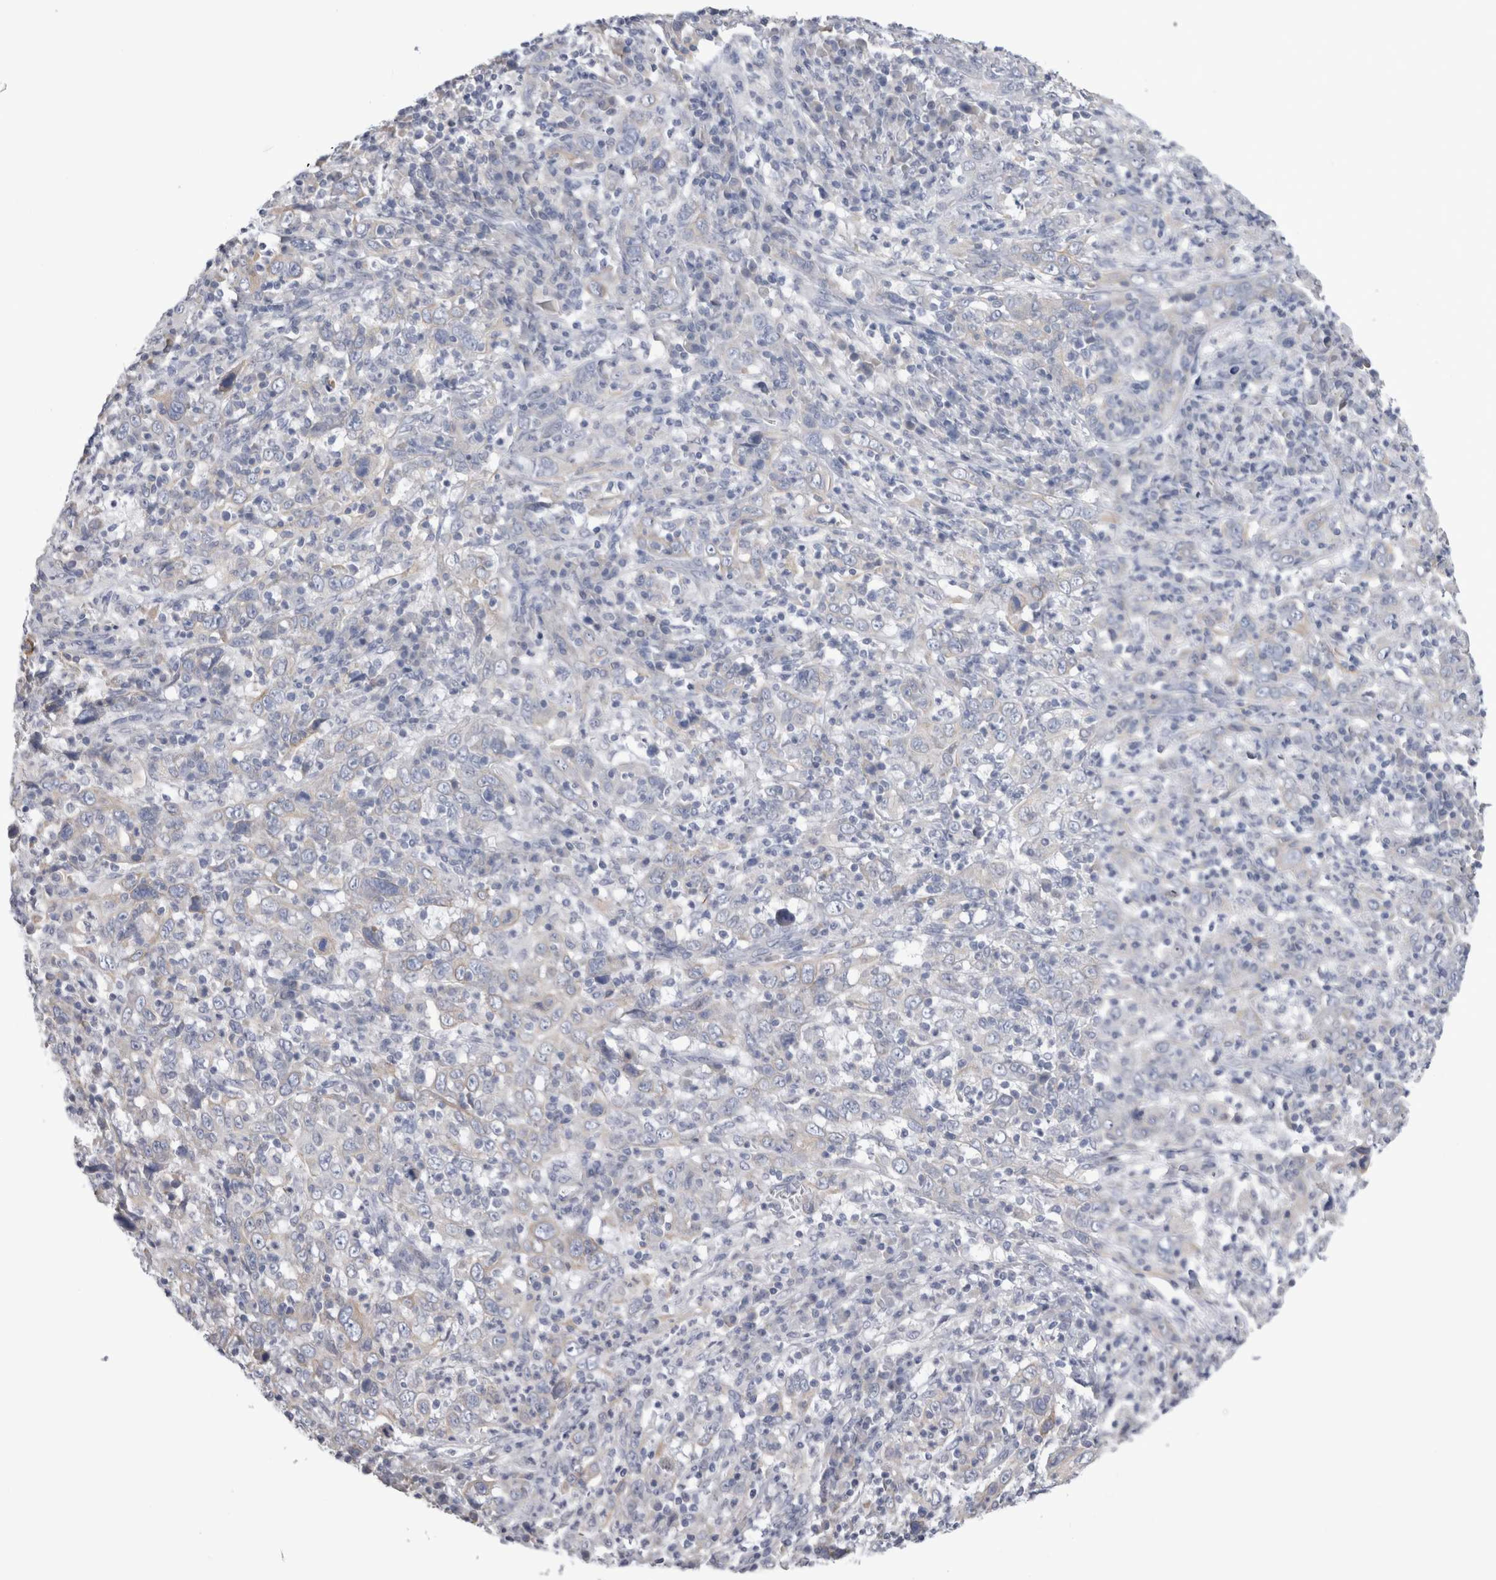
{"staining": {"intensity": "negative", "quantity": "none", "location": "none"}, "tissue": "cervical cancer", "cell_type": "Tumor cells", "image_type": "cancer", "snomed": [{"axis": "morphology", "description": "Squamous cell carcinoma, NOS"}, {"axis": "topography", "description": "Cervix"}], "caption": "The micrograph displays no staining of tumor cells in squamous cell carcinoma (cervical).", "gene": "SMAP2", "patient": {"sex": "female", "age": 46}}